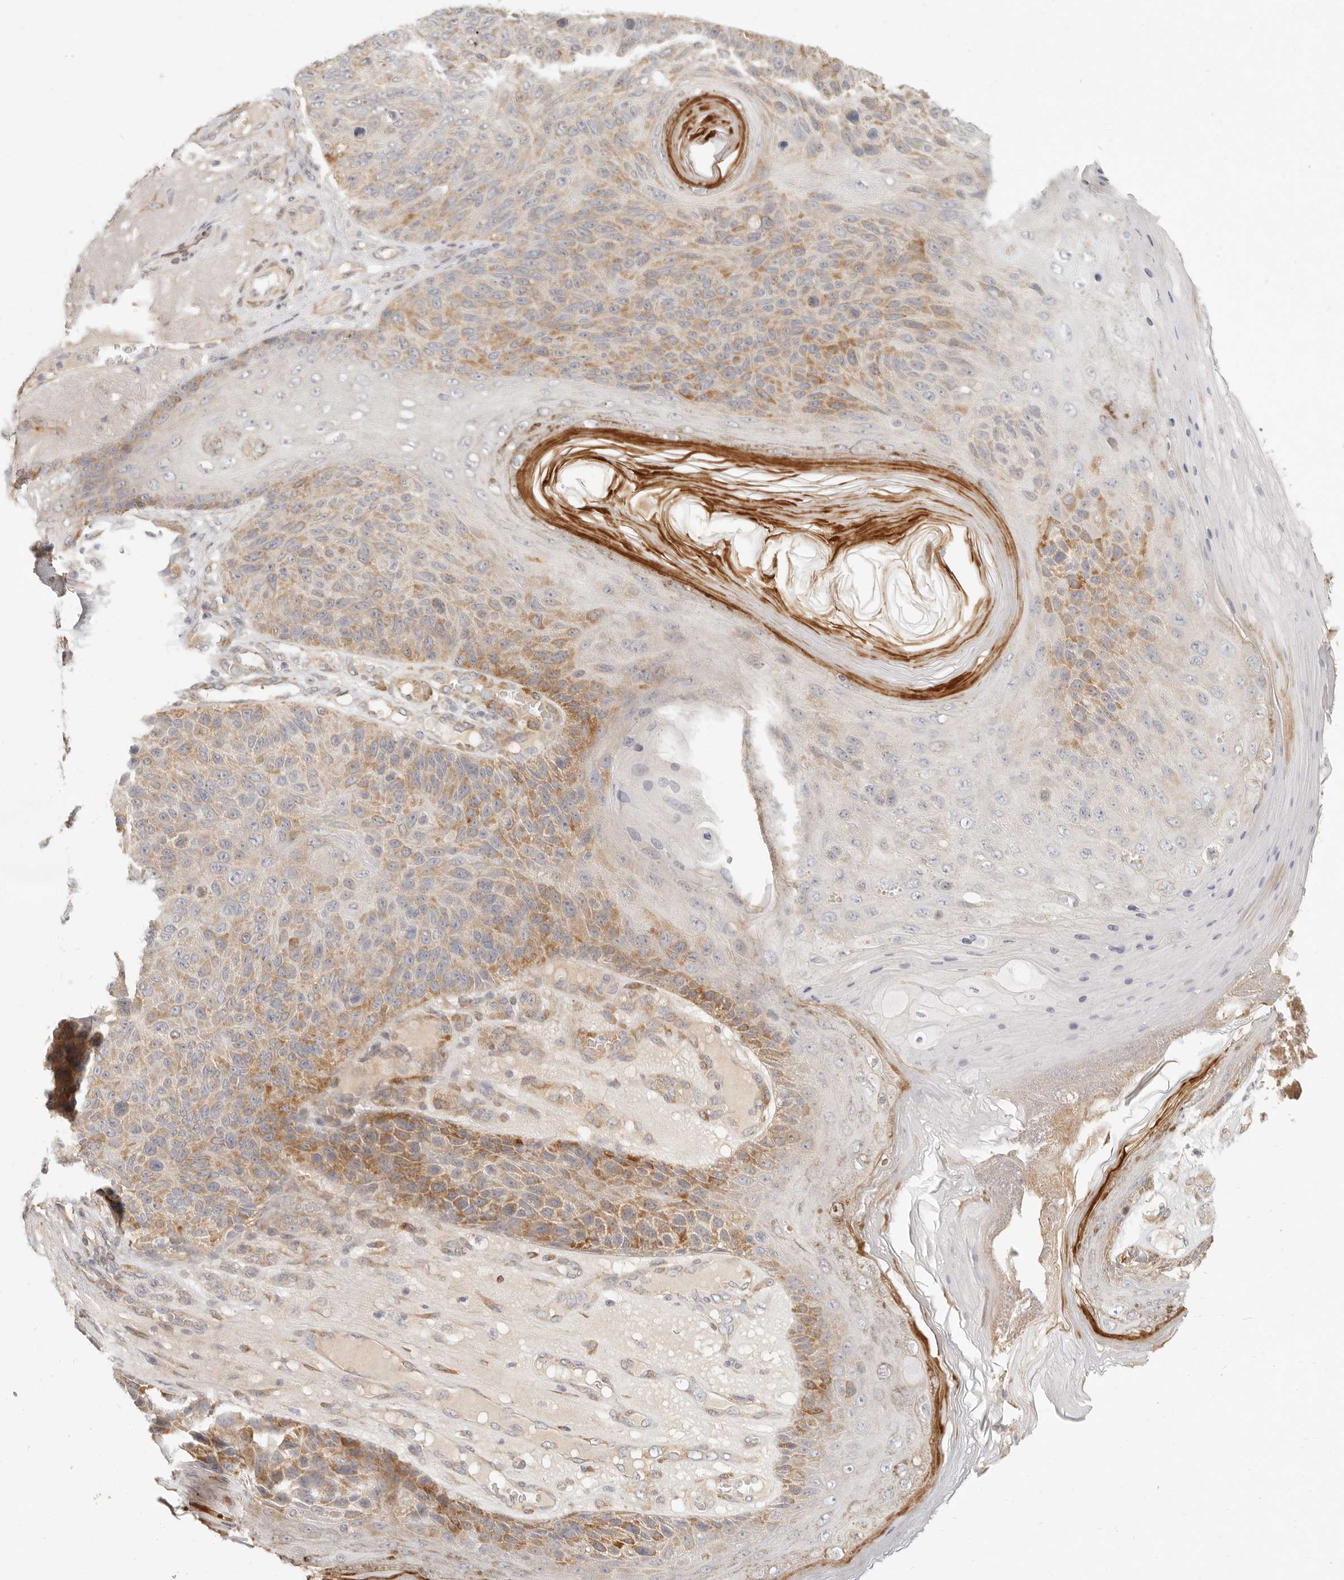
{"staining": {"intensity": "moderate", "quantity": "25%-75%", "location": "cytoplasmic/membranous"}, "tissue": "skin cancer", "cell_type": "Tumor cells", "image_type": "cancer", "snomed": [{"axis": "morphology", "description": "Squamous cell carcinoma, NOS"}, {"axis": "topography", "description": "Skin"}], "caption": "Immunohistochemistry photomicrograph of skin squamous cell carcinoma stained for a protein (brown), which demonstrates medium levels of moderate cytoplasmic/membranous positivity in about 25%-75% of tumor cells.", "gene": "PABPC4", "patient": {"sex": "female", "age": 88}}